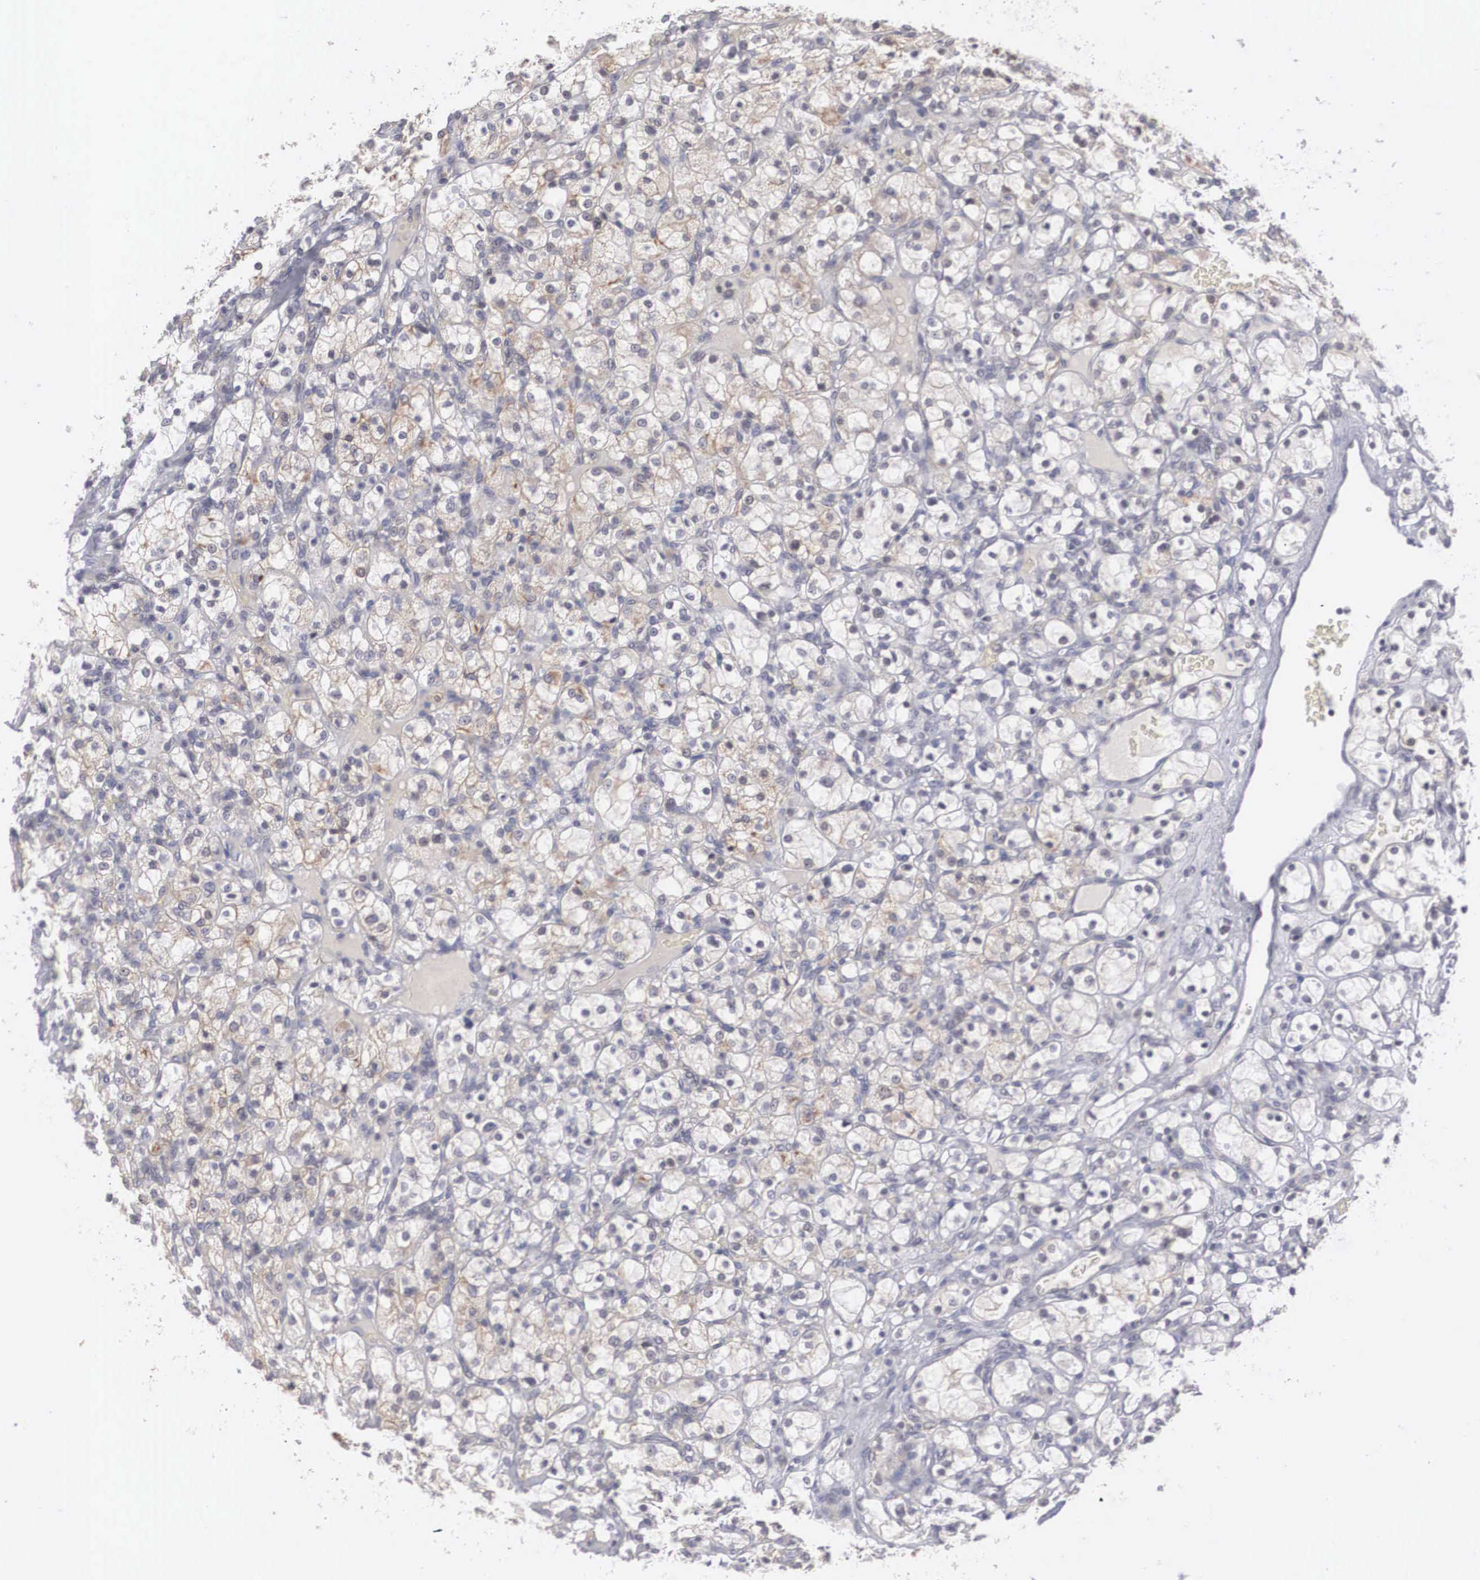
{"staining": {"intensity": "weak", "quantity": "25%-75%", "location": "cytoplasmic/membranous"}, "tissue": "renal cancer", "cell_type": "Tumor cells", "image_type": "cancer", "snomed": [{"axis": "morphology", "description": "Adenocarcinoma, NOS"}, {"axis": "topography", "description": "Kidney"}], "caption": "Renal cancer stained with immunohistochemistry shows weak cytoplasmic/membranous staining in about 25%-75% of tumor cells. (DAB (3,3'-diaminobenzidine) IHC with brightfield microscopy, high magnification).", "gene": "WDR89", "patient": {"sex": "female", "age": 83}}